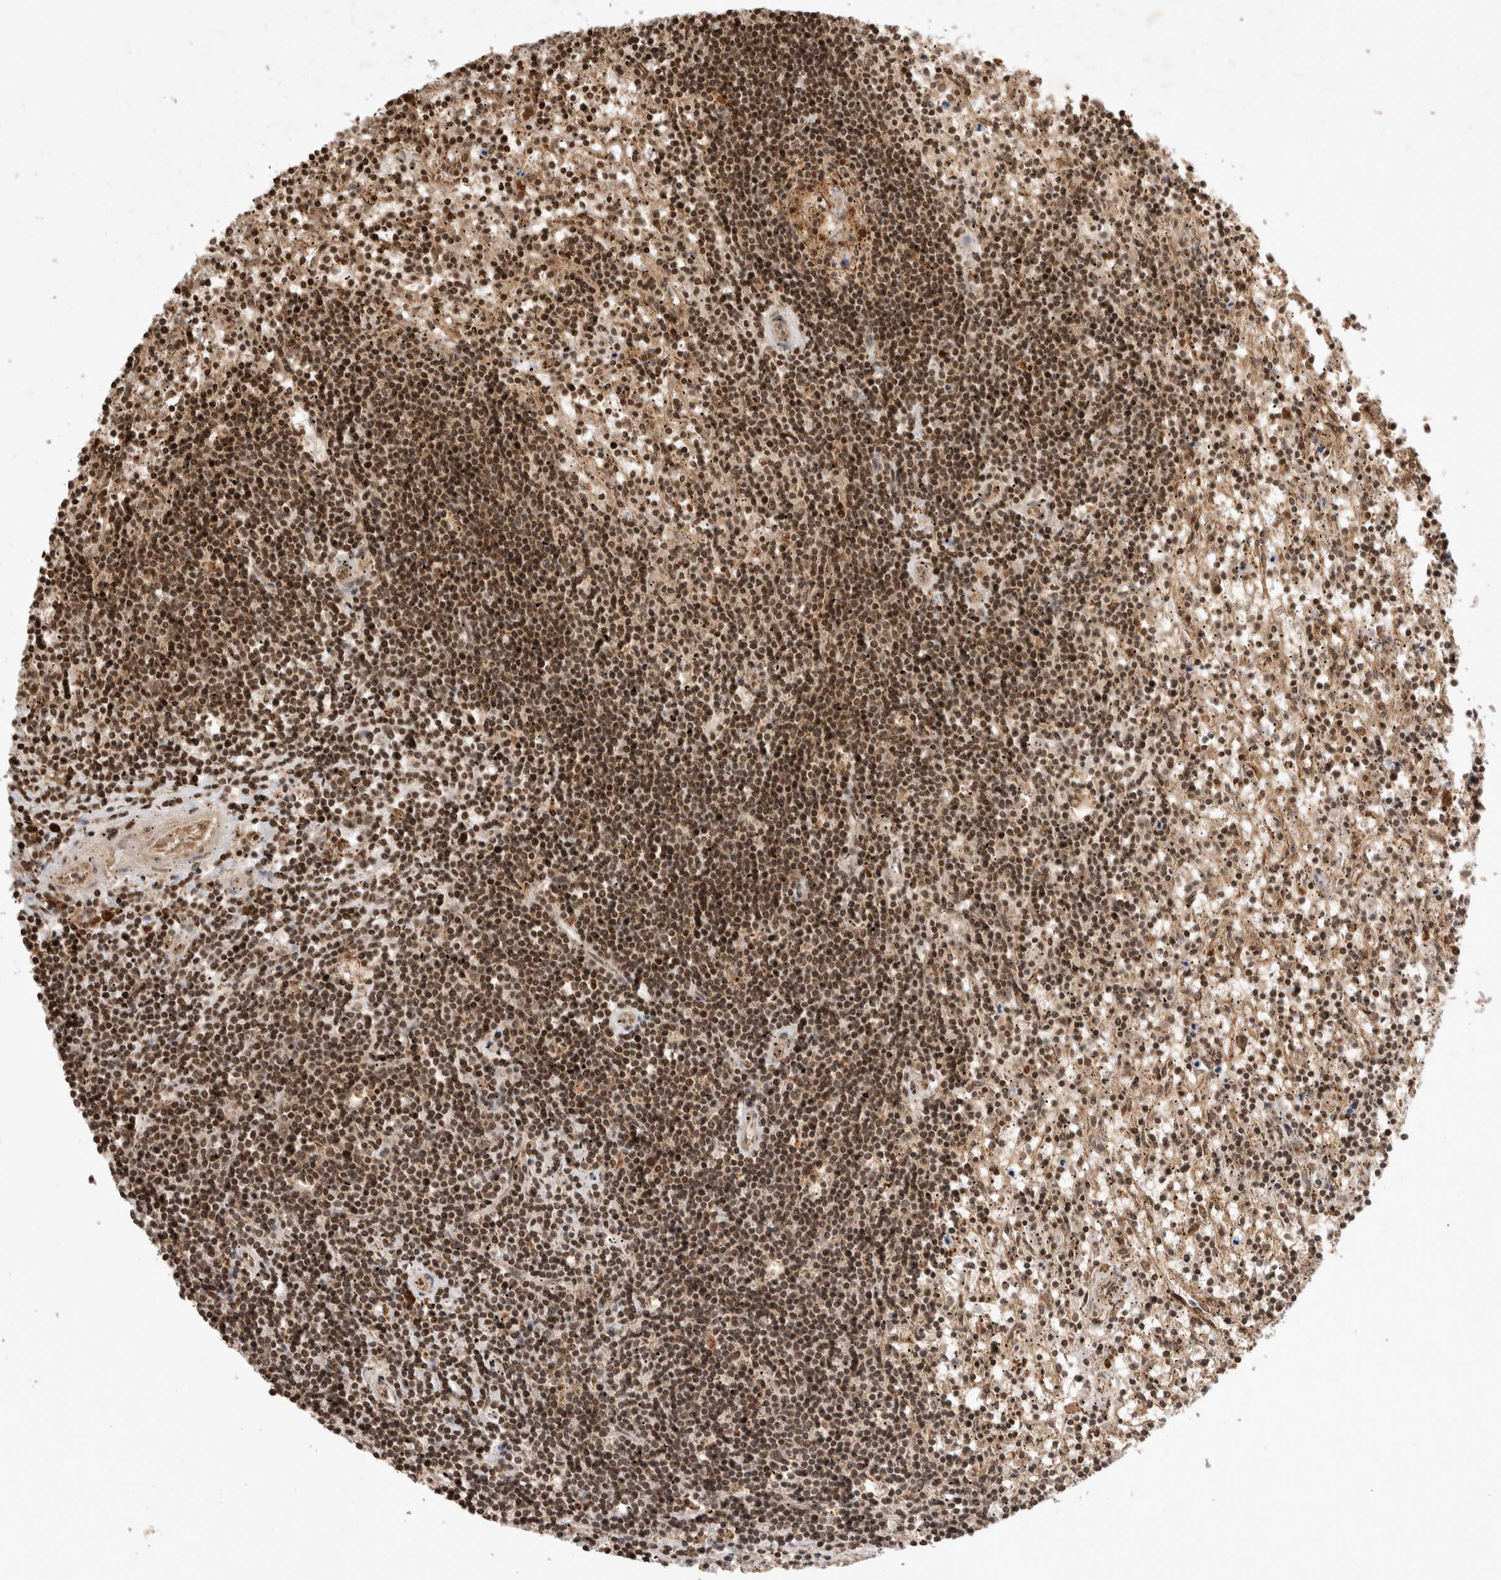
{"staining": {"intensity": "moderate", "quantity": ">75%", "location": "cytoplasmic/membranous,nuclear"}, "tissue": "lymphoma", "cell_type": "Tumor cells", "image_type": "cancer", "snomed": [{"axis": "morphology", "description": "Malignant lymphoma, non-Hodgkin's type, Low grade"}, {"axis": "topography", "description": "Spleen"}], "caption": "Low-grade malignant lymphoma, non-Hodgkin's type tissue exhibits moderate cytoplasmic/membranous and nuclear positivity in approximately >75% of tumor cells, visualized by immunohistochemistry. (brown staining indicates protein expression, while blue staining denotes nuclei).", "gene": "FAM221A", "patient": {"sex": "male", "age": 76}}